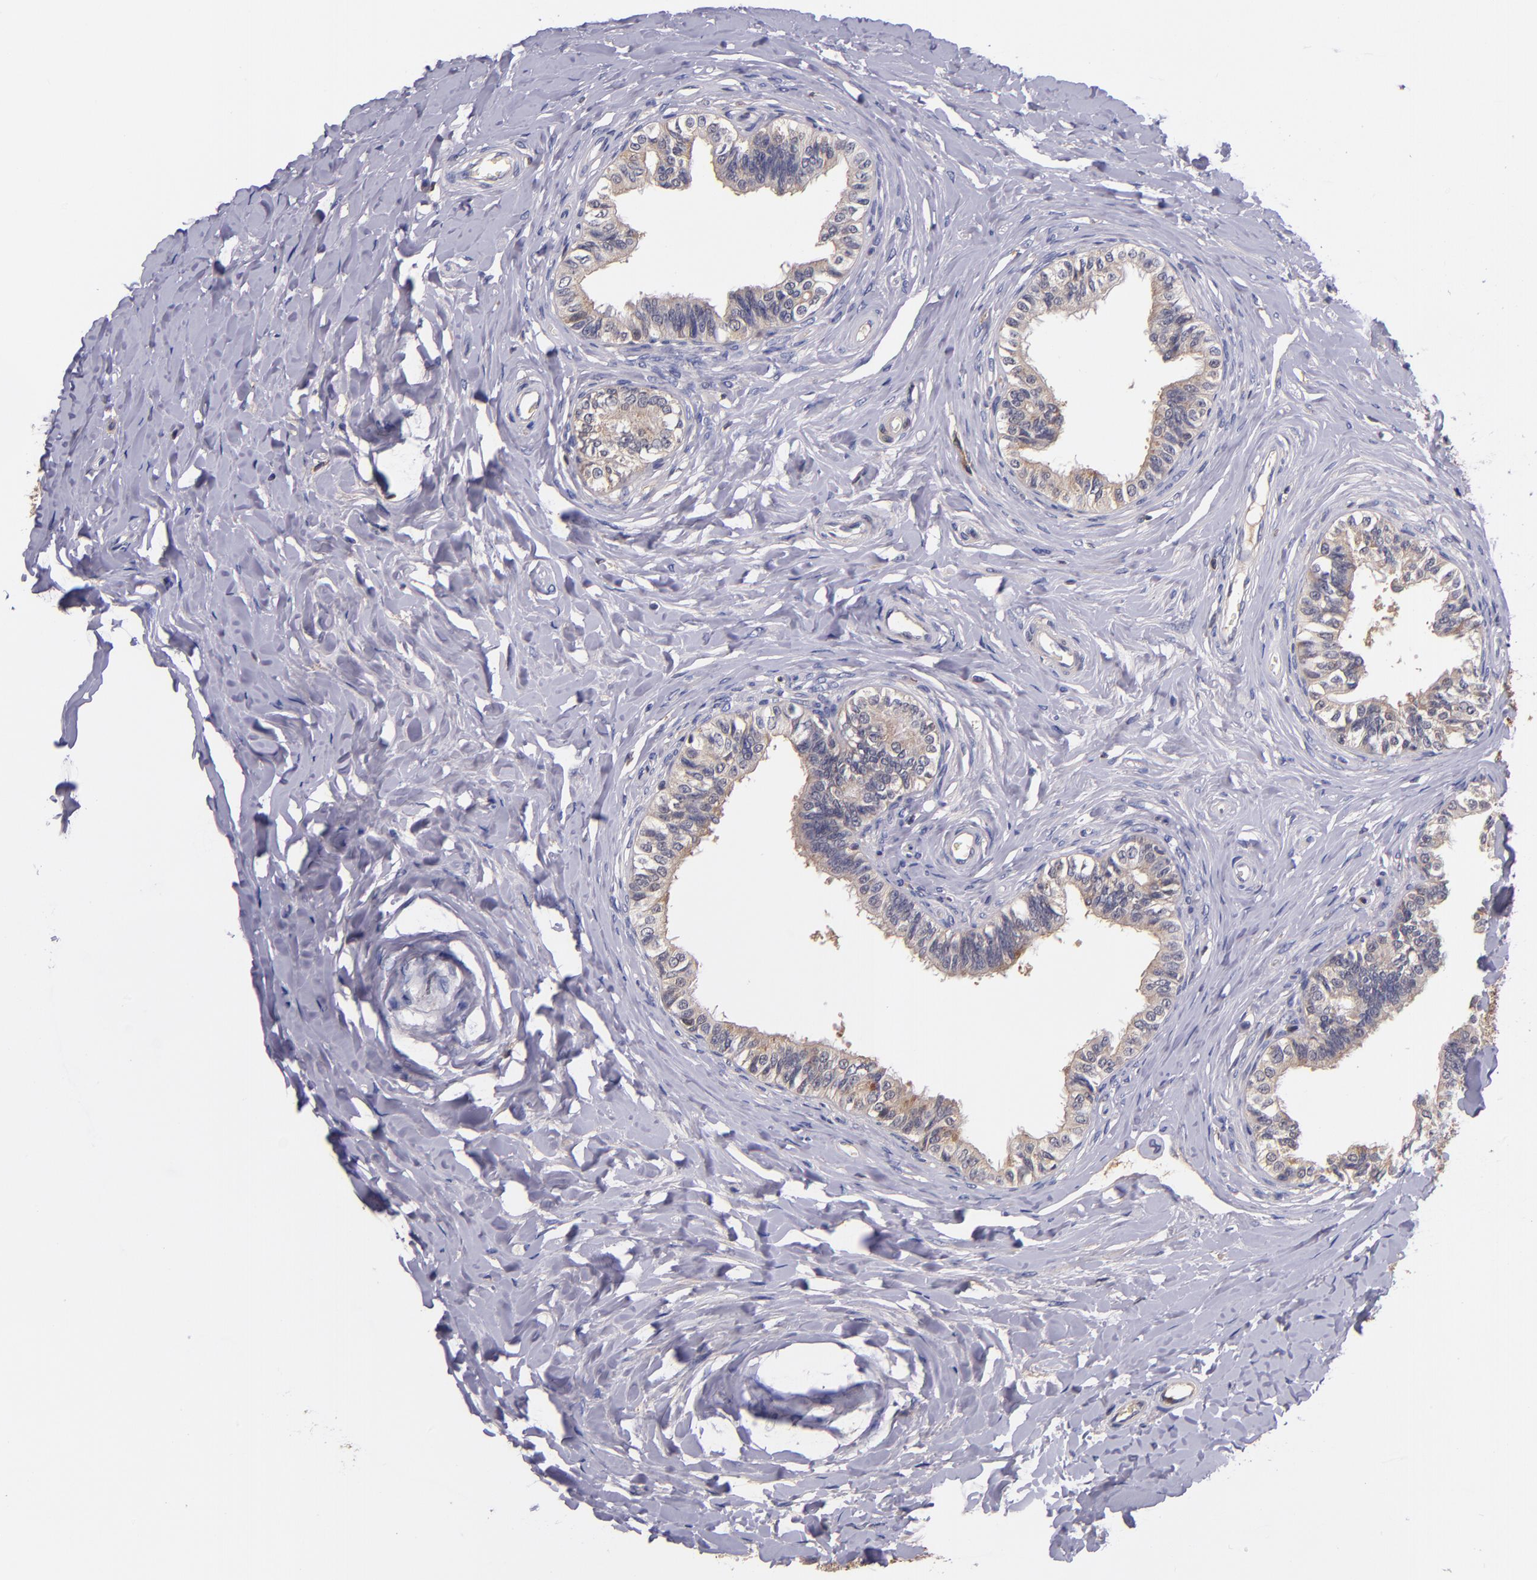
{"staining": {"intensity": "weak", "quantity": ">75%", "location": "cytoplasmic/membranous"}, "tissue": "epididymis", "cell_type": "Glandular cells", "image_type": "normal", "snomed": [{"axis": "morphology", "description": "Normal tissue, NOS"}, {"axis": "topography", "description": "Soft tissue"}, {"axis": "topography", "description": "Epididymis"}], "caption": "Protein analysis of benign epididymis displays weak cytoplasmic/membranous expression in approximately >75% of glandular cells. Using DAB (brown) and hematoxylin (blue) stains, captured at high magnification using brightfield microscopy.", "gene": "RBP4", "patient": {"sex": "male", "age": 26}}